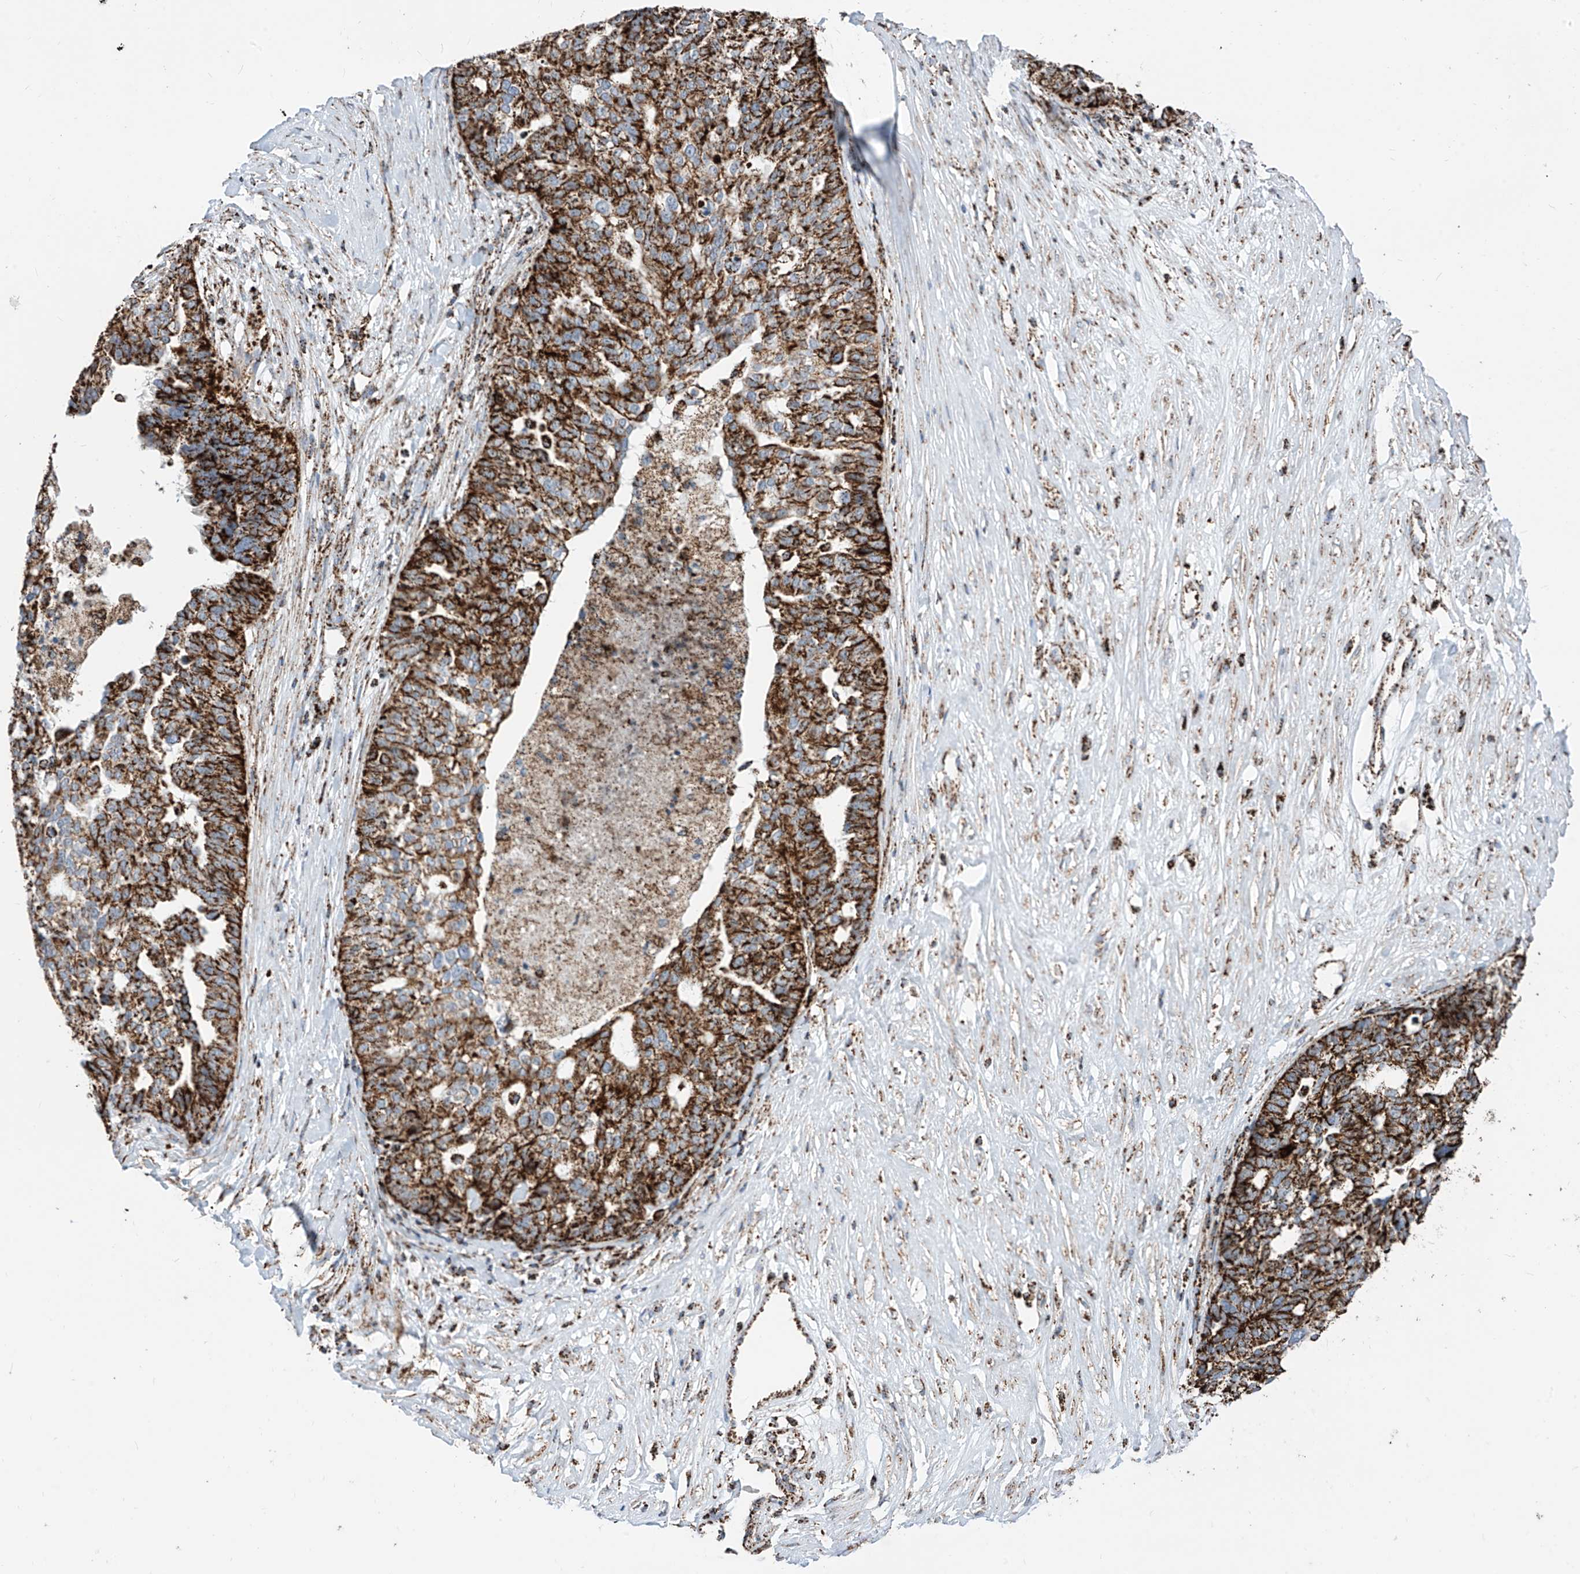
{"staining": {"intensity": "strong", "quantity": ">75%", "location": "cytoplasmic/membranous"}, "tissue": "ovarian cancer", "cell_type": "Tumor cells", "image_type": "cancer", "snomed": [{"axis": "morphology", "description": "Cystadenocarcinoma, serous, NOS"}, {"axis": "topography", "description": "Ovary"}], "caption": "A photomicrograph showing strong cytoplasmic/membranous positivity in about >75% of tumor cells in ovarian cancer, as visualized by brown immunohistochemical staining.", "gene": "COX5B", "patient": {"sex": "female", "age": 59}}